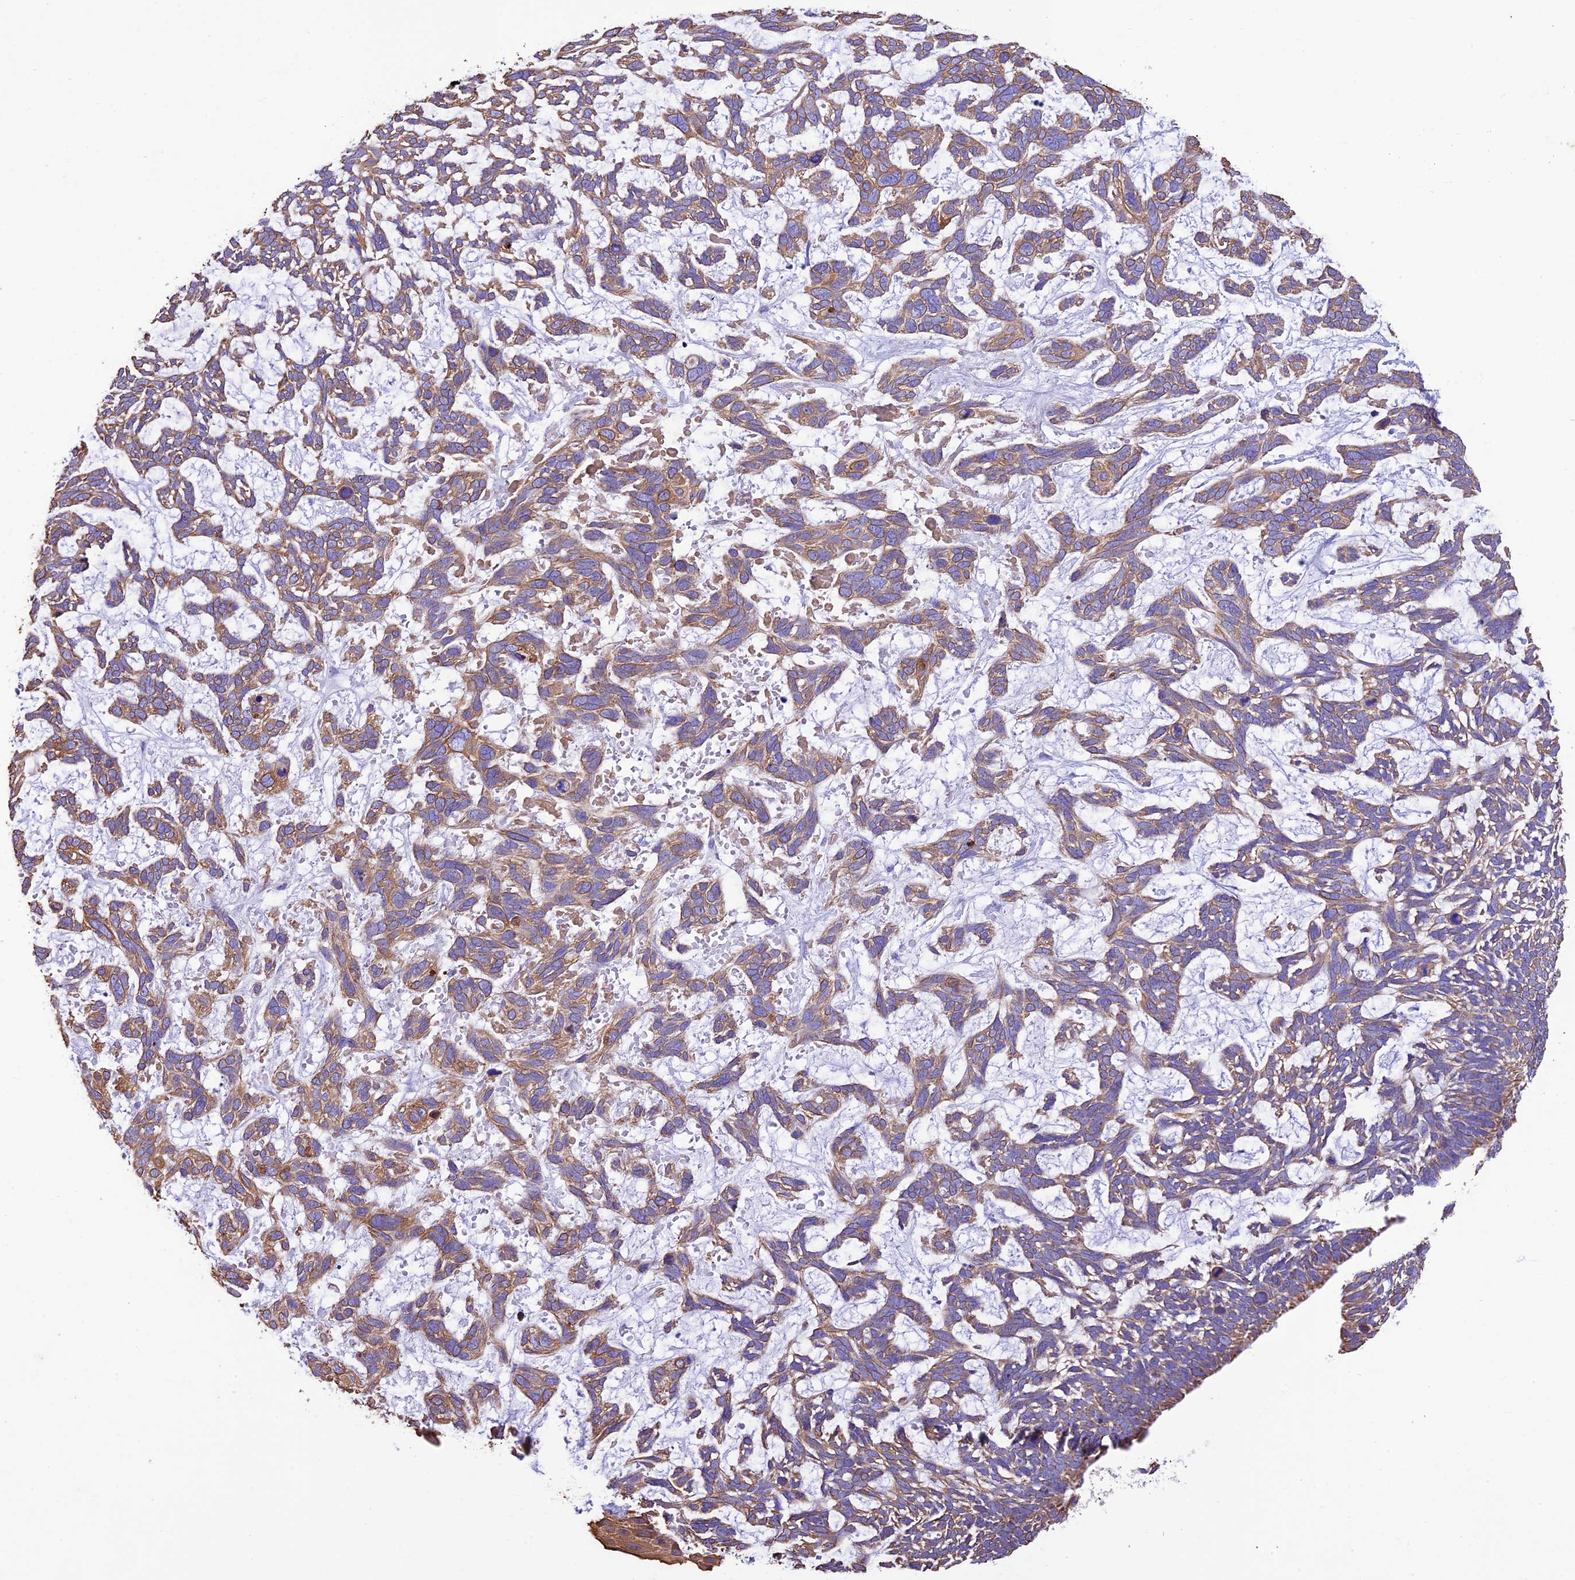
{"staining": {"intensity": "moderate", "quantity": ">75%", "location": "cytoplasmic/membranous"}, "tissue": "skin cancer", "cell_type": "Tumor cells", "image_type": "cancer", "snomed": [{"axis": "morphology", "description": "Basal cell carcinoma"}, {"axis": "topography", "description": "Skin"}], "caption": "Approximately >75% of tumor cells in human skin cancer (basal cell carcinoma) demonstrate moderate cytoplasmic/membranous protein positivity as visualized by brown immunohistochemical staining.", "gene": "VPS52", "patient": {"sex": "male", "age": 88}}